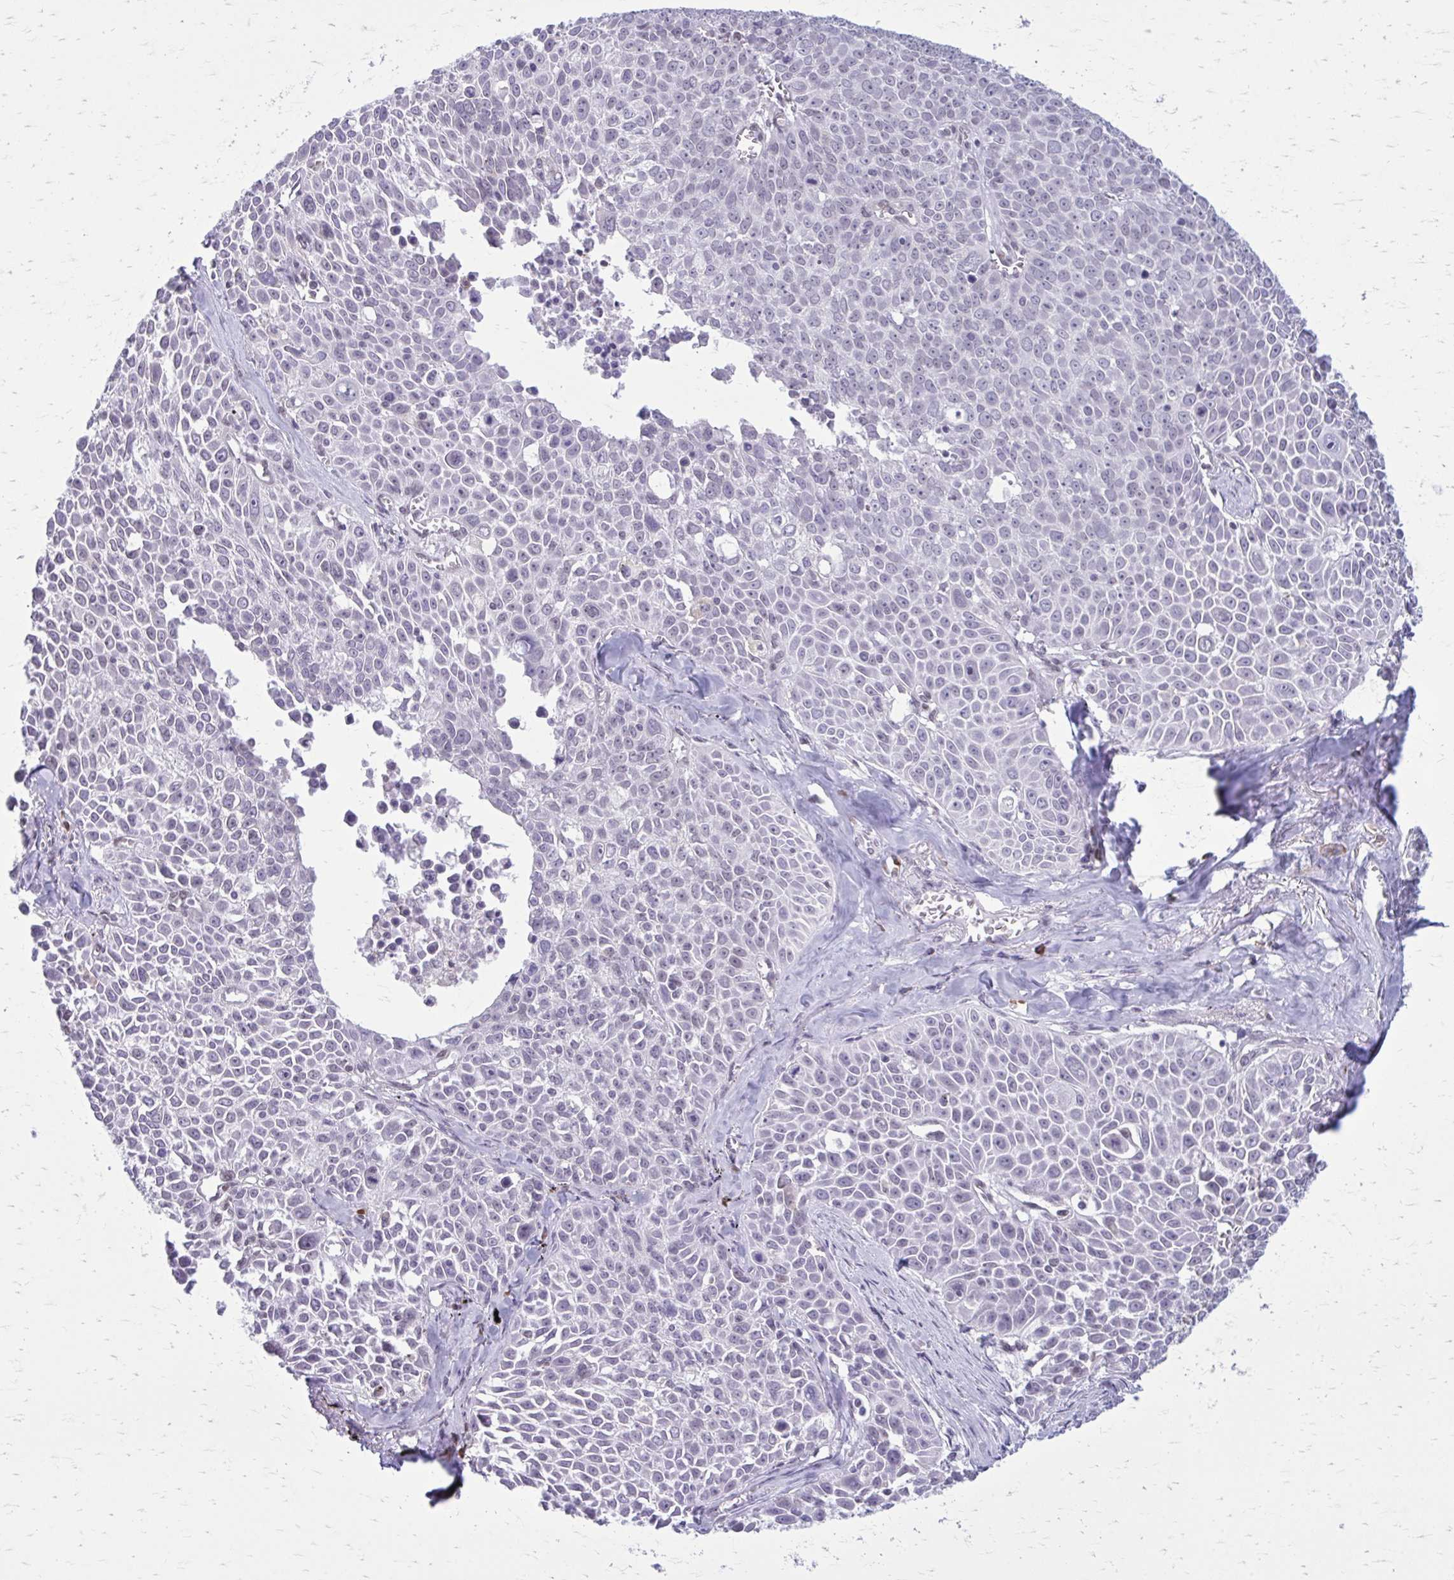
{"staining": {"intensity": "negative", "quantity": "none", "location": "none"}, "tissue": "lung cancer", "cell_type": "Tumor cells", "image_type": "cancer", "snomed": [{"axis": "morphology", "description": "Squamous cell carcinoma, NOS"}, {"axis": "morphology", "description": "Squamous cell carcinoma, metastatic, NOS"}, {"axis": "topography", "description": "Lymph node"}, {"axis": "topography", "description": "Lung"}], "caption": "This is an immunohistochemistry (IHC) photomicrograph of lung cancer. There is no staining in tumor cells.", "gene": "PROSER1", "patient": {"sex": "female", "age": 62}}